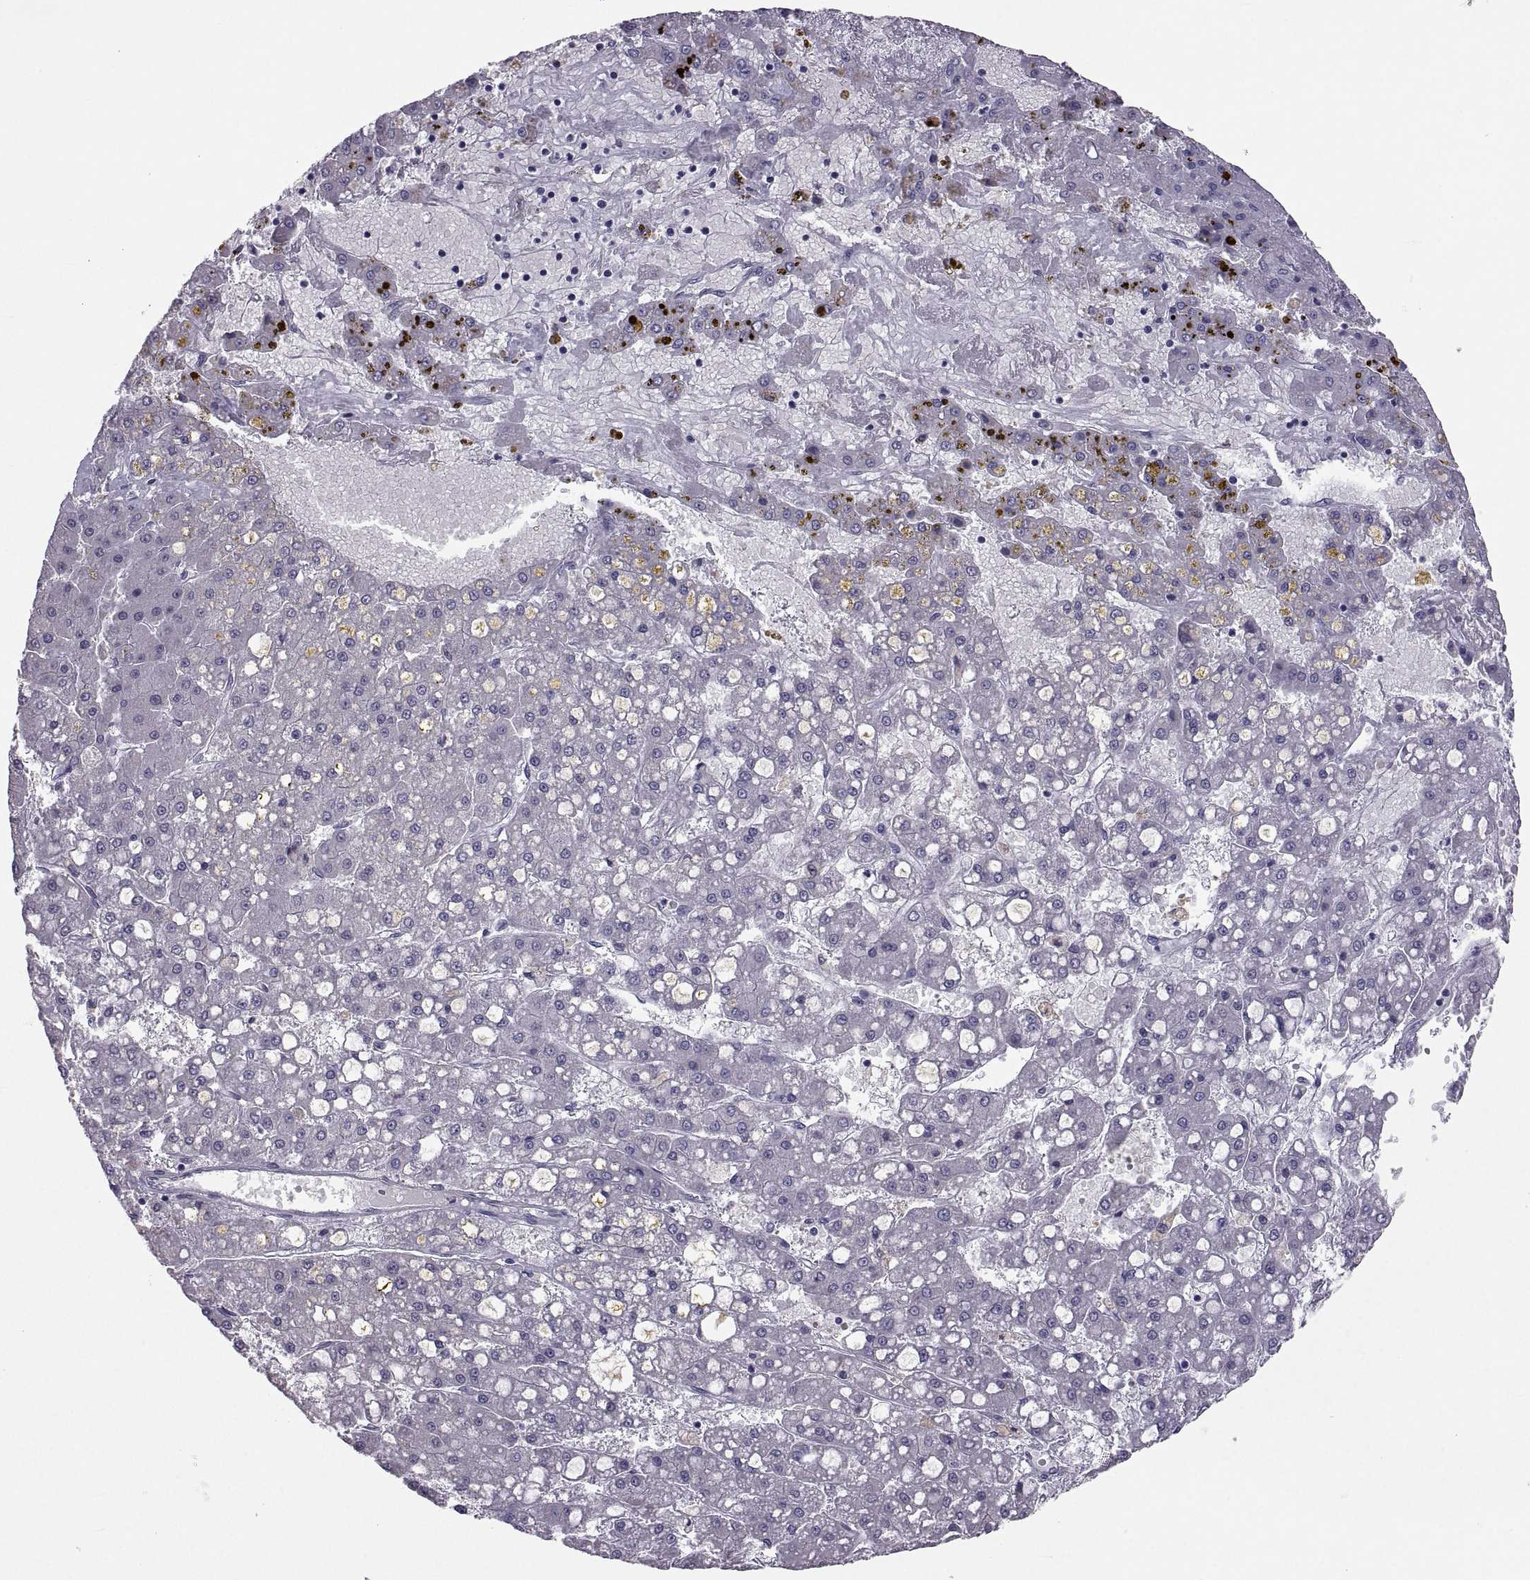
{"staining": {"intensity": "negative", "quantity": "none", "location": "none"}, "tissue": "liver cancer", "cell_type": "Tumor cells", "image_type": "cancer", "snomed": [{"axis": "morphology", "description": "Carcinoma, Hepatocellular, NOS"}, {"axis": "topography", "description": "Liver"}], "caption": "IHC photomicrograph of neoplastic tissue: human liver cancer (hepatocellular carcinoma) stained with DAB shows no significant protein expression in tumor cells. Nuclei are stained in blue.", "gene": "IGSF1", "patient": {"sex": "male", "age": 67}}